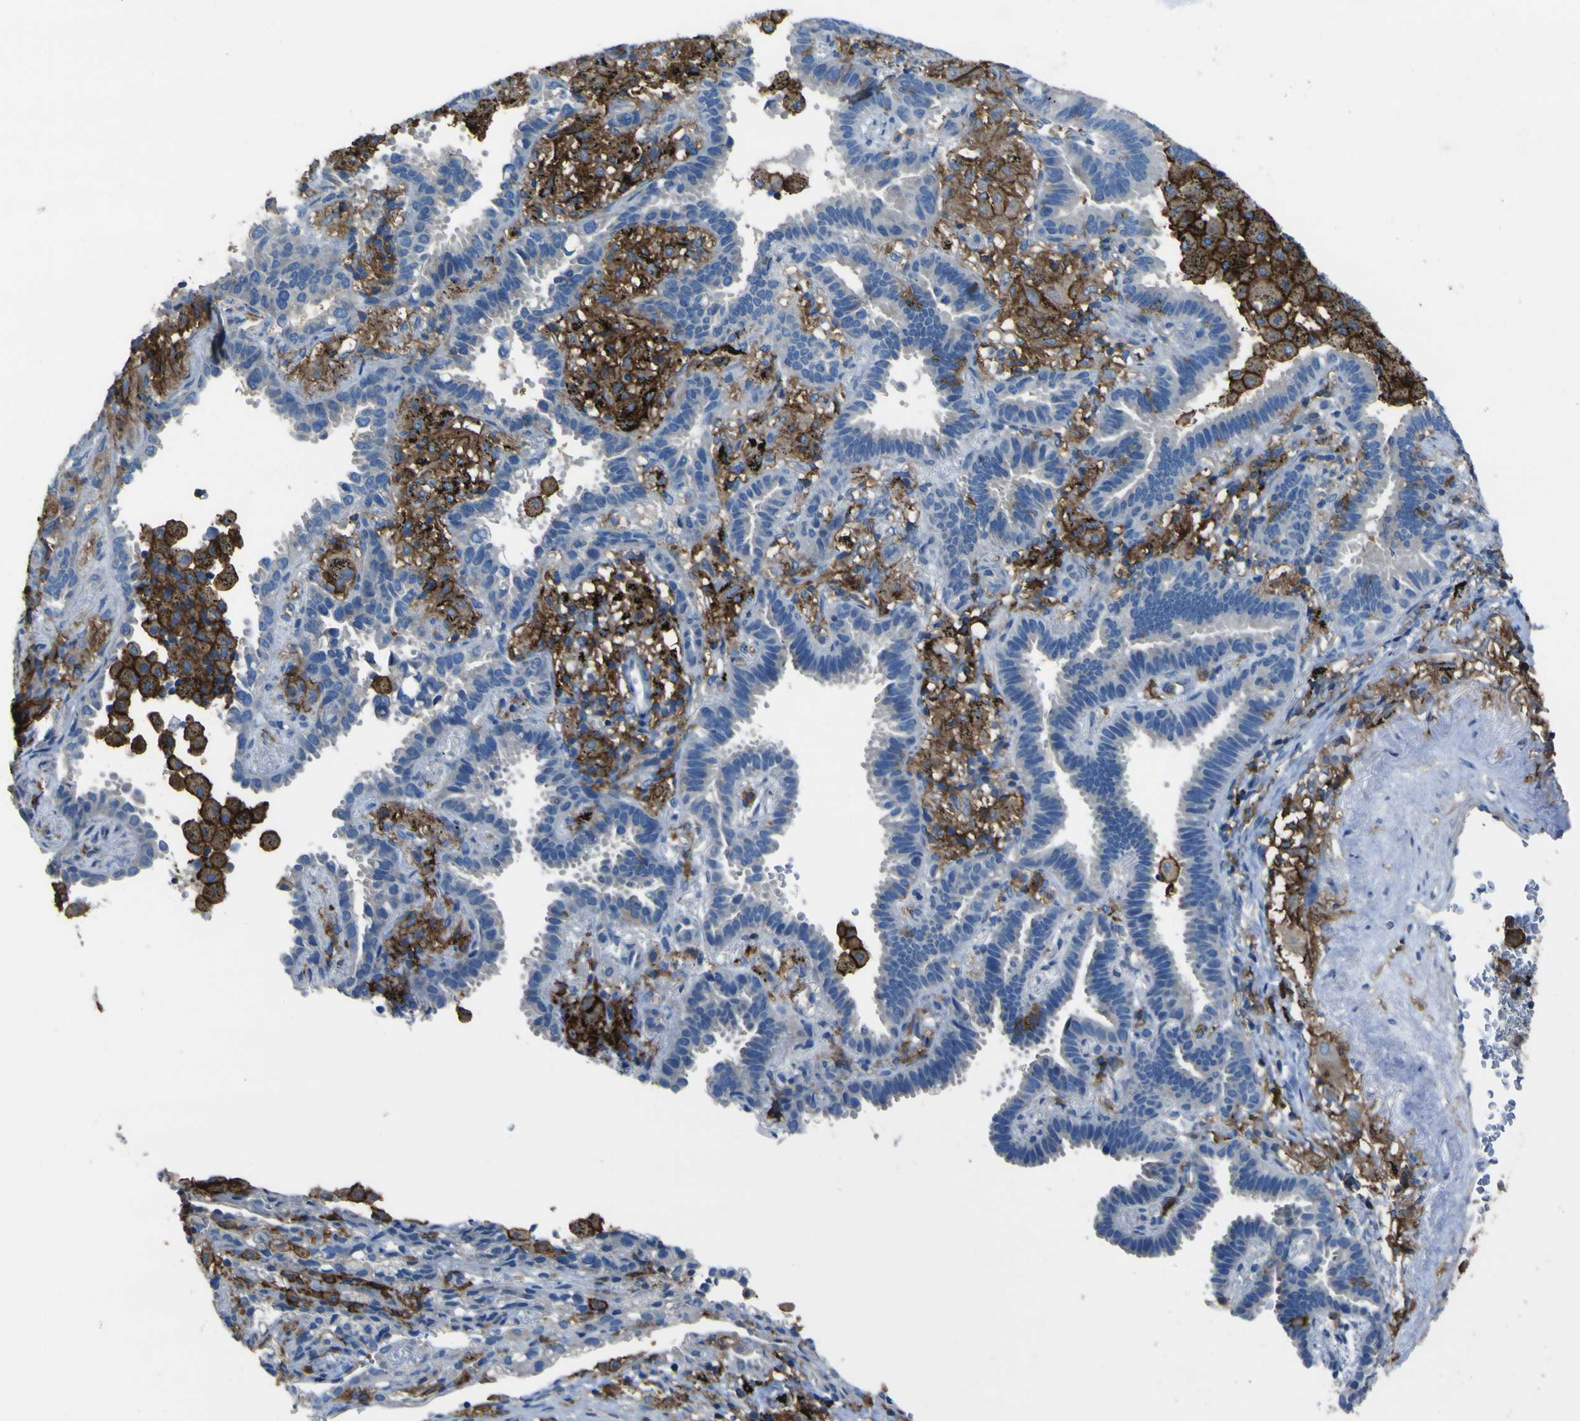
{"staining": {"intensity": "negative", "quantity": "none", "location": "none"}, "tissue": "lung cancer", "cell_type": "Tumor cells", "image_type": "cancer", "snomed": [{"axis": "morphology", "description": "Normal tissue, NOS"}, {"axis": "morphology", "description": "Adenocarcinoma, NOS"}, {"axis": "topography", "description": "Lung"}], "caption": "IHC image of human lung cancer stained for a protein (brown), which exhibits no staining in tumor cells.", "gene": "LAIR1", "patient": {"sex": "male", "age": 59}}